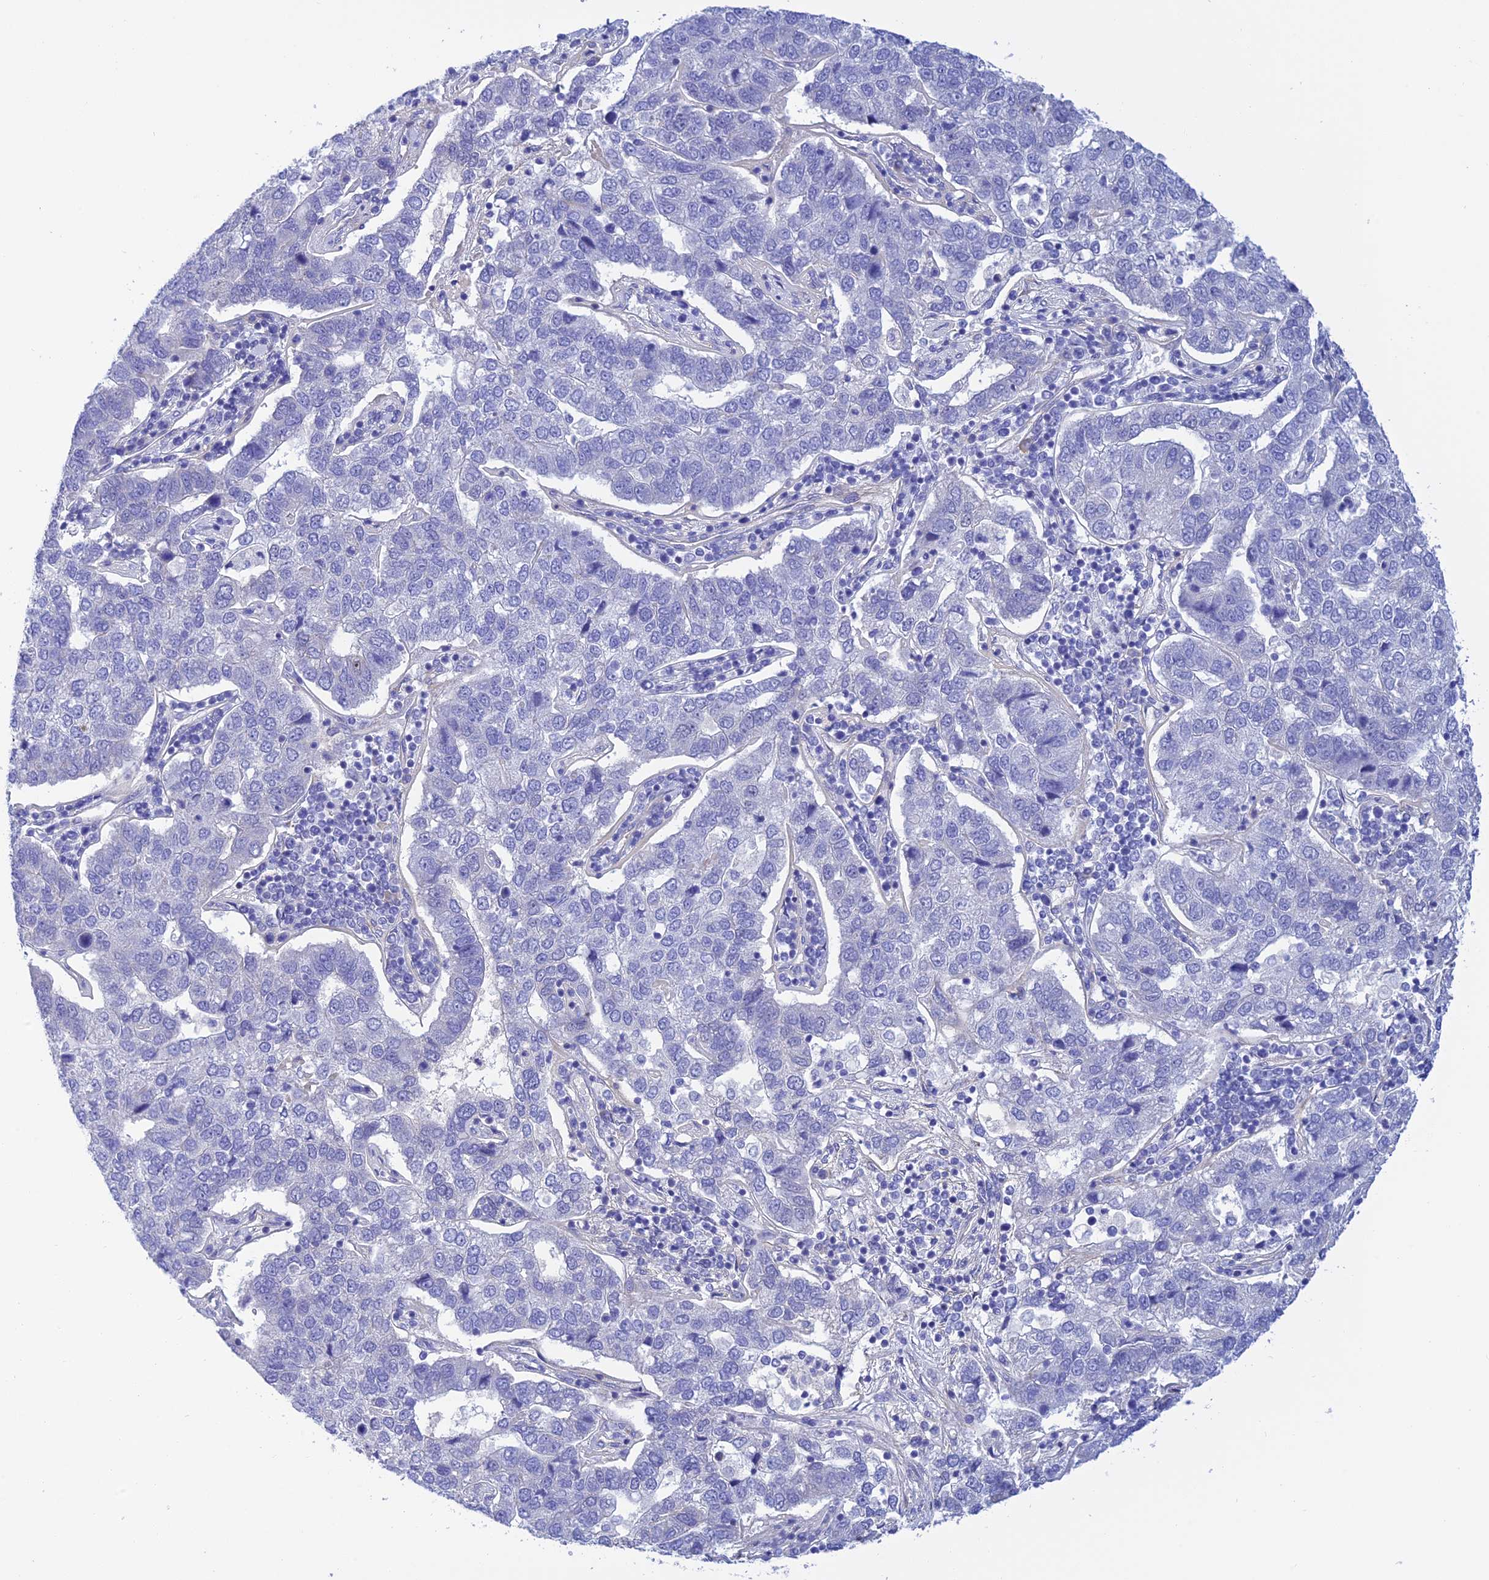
{"staining": {"intensity": "negative", "quantity": "none", "location": "none"}, "tissue": "pancreatic cancer", "cell_type": "Tumor cells", "image_type": "cancer", "snomed": [{"axis": "morphology", "description": "Adenocarcinoma, NOS"}, {"axis": "topography", "description": "Pancreas"}], "caption": "Protein analysis of adenocarcinoma (pancreatic) displays no significant staining in tumor cells.", "gene": "ZDHHC16", "patient": {"sex": "female", "age": 61}}